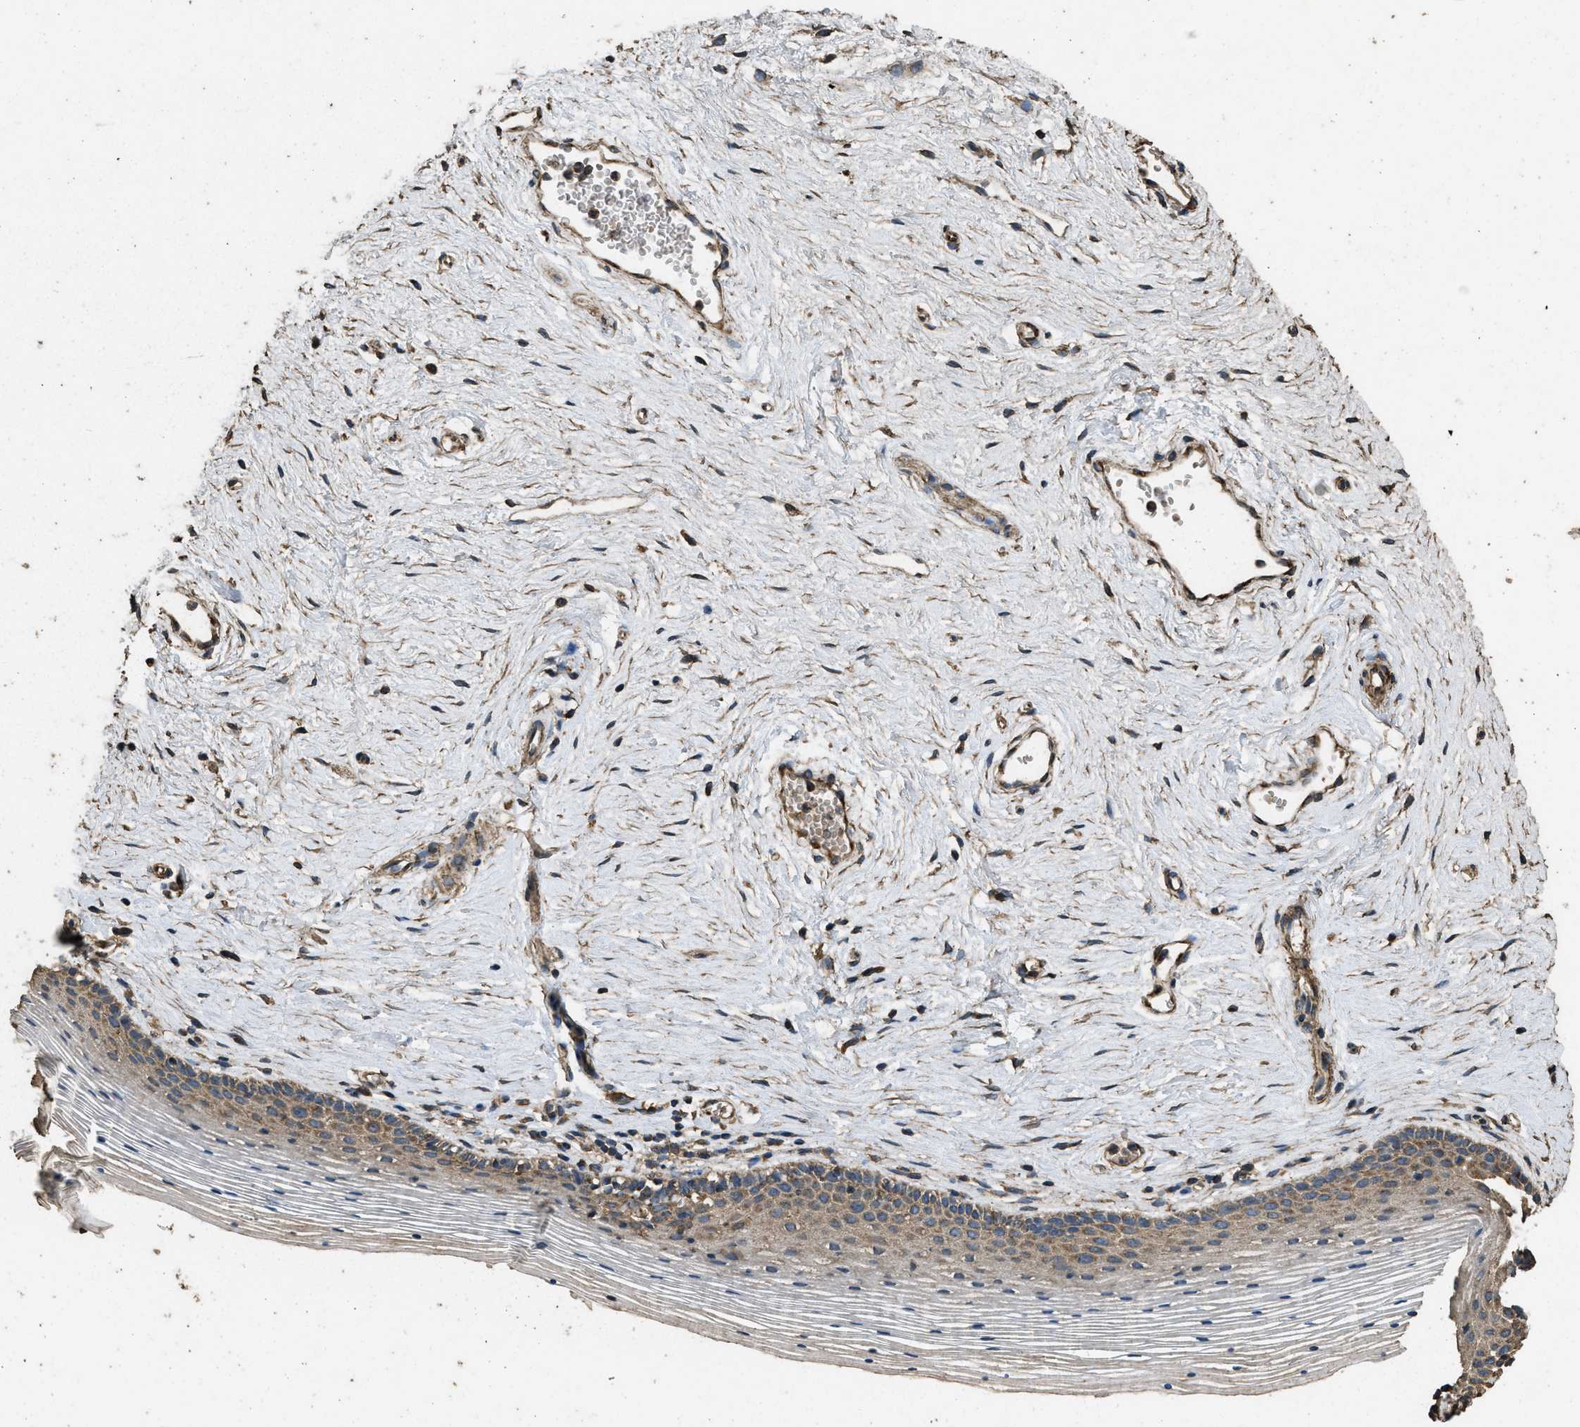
{"staining": {"intensity": "moderate", "quantity": "25%-75%", "location": "cytoplasmic/membranous"}, "tissue": "vagina", "cell_type": "Squamous epithelial cells", "image_type": "normal", "snomed": [{"axis": "morphology", "description": "Normal tissue, NOS"}, {"axis": "topography", "description": "Vagina"}], "caption": "High-power microscopy captured an immunohistochemistry (IHC) image of benign vagina, revealing moderate cytoplasmic/membranous expression in approximately 25%-75% of squamous epithelial cells.", "gene": "CYRIA", "patient": {"sex": "female", "age": 32}}